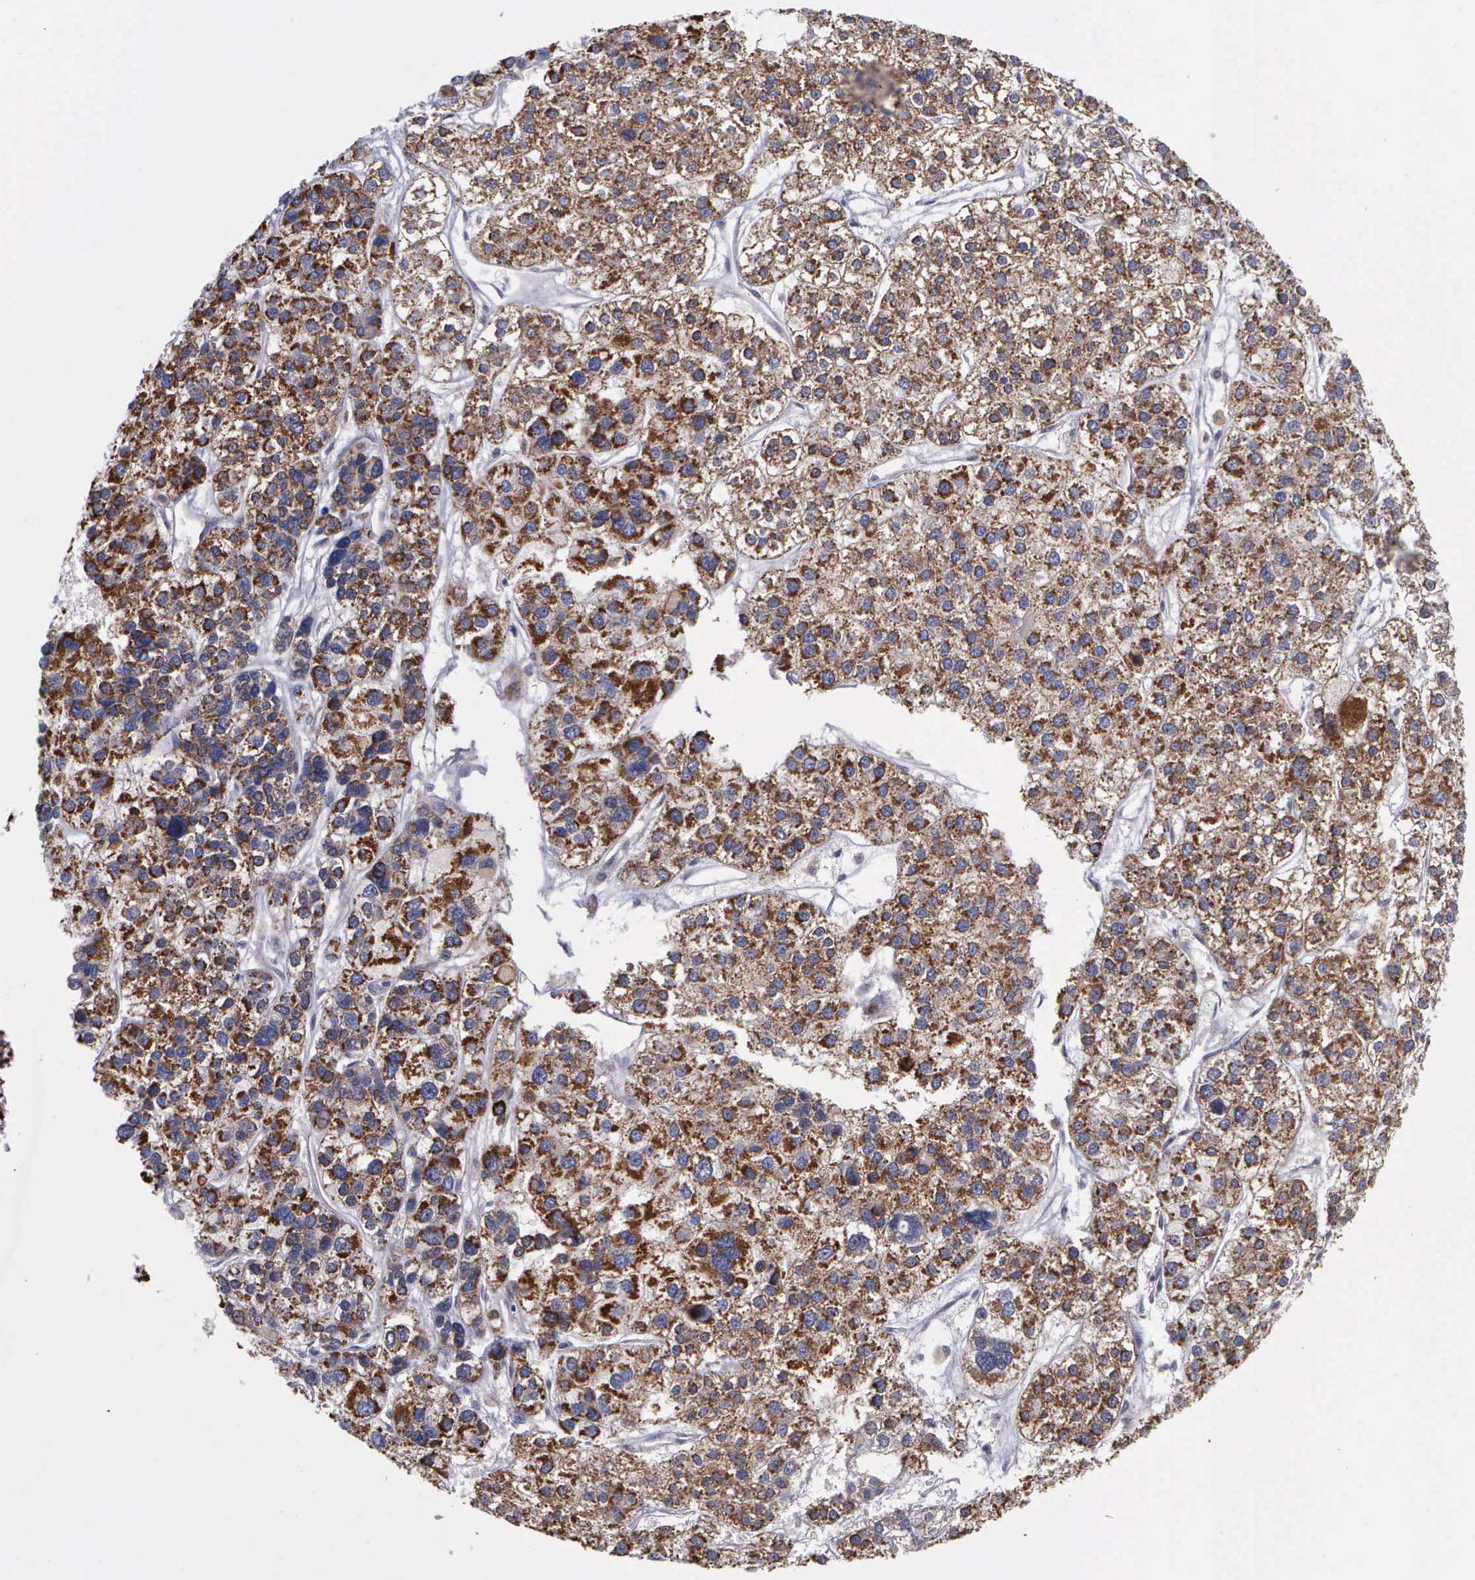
{"staining": {"intensity": "moderate", "quantity": ">75%", "location": "cytoplasmic/membranous"}, "tissue": "liver cancer", "cell_type": "Tumor cells", "image_type": "cancer", "snomed": [{"axis": "morphology", "description": "Carcinoma, Hepatocellular, NOS"}, {"axis": "topography", "description": "Liver"}], "caption": "Tumor cells exhibit medium levels of moderate cytoplasmic/membranous staining in approximately >75% of cells in human hepatocellular carcinoma (liver). (DAB (3,3'-diaminobenzidine) = brown stain, brightfield microscopy at high magnification).", "gene": "MAP3K9", "patient": {"sex": "female", "age": 85}}